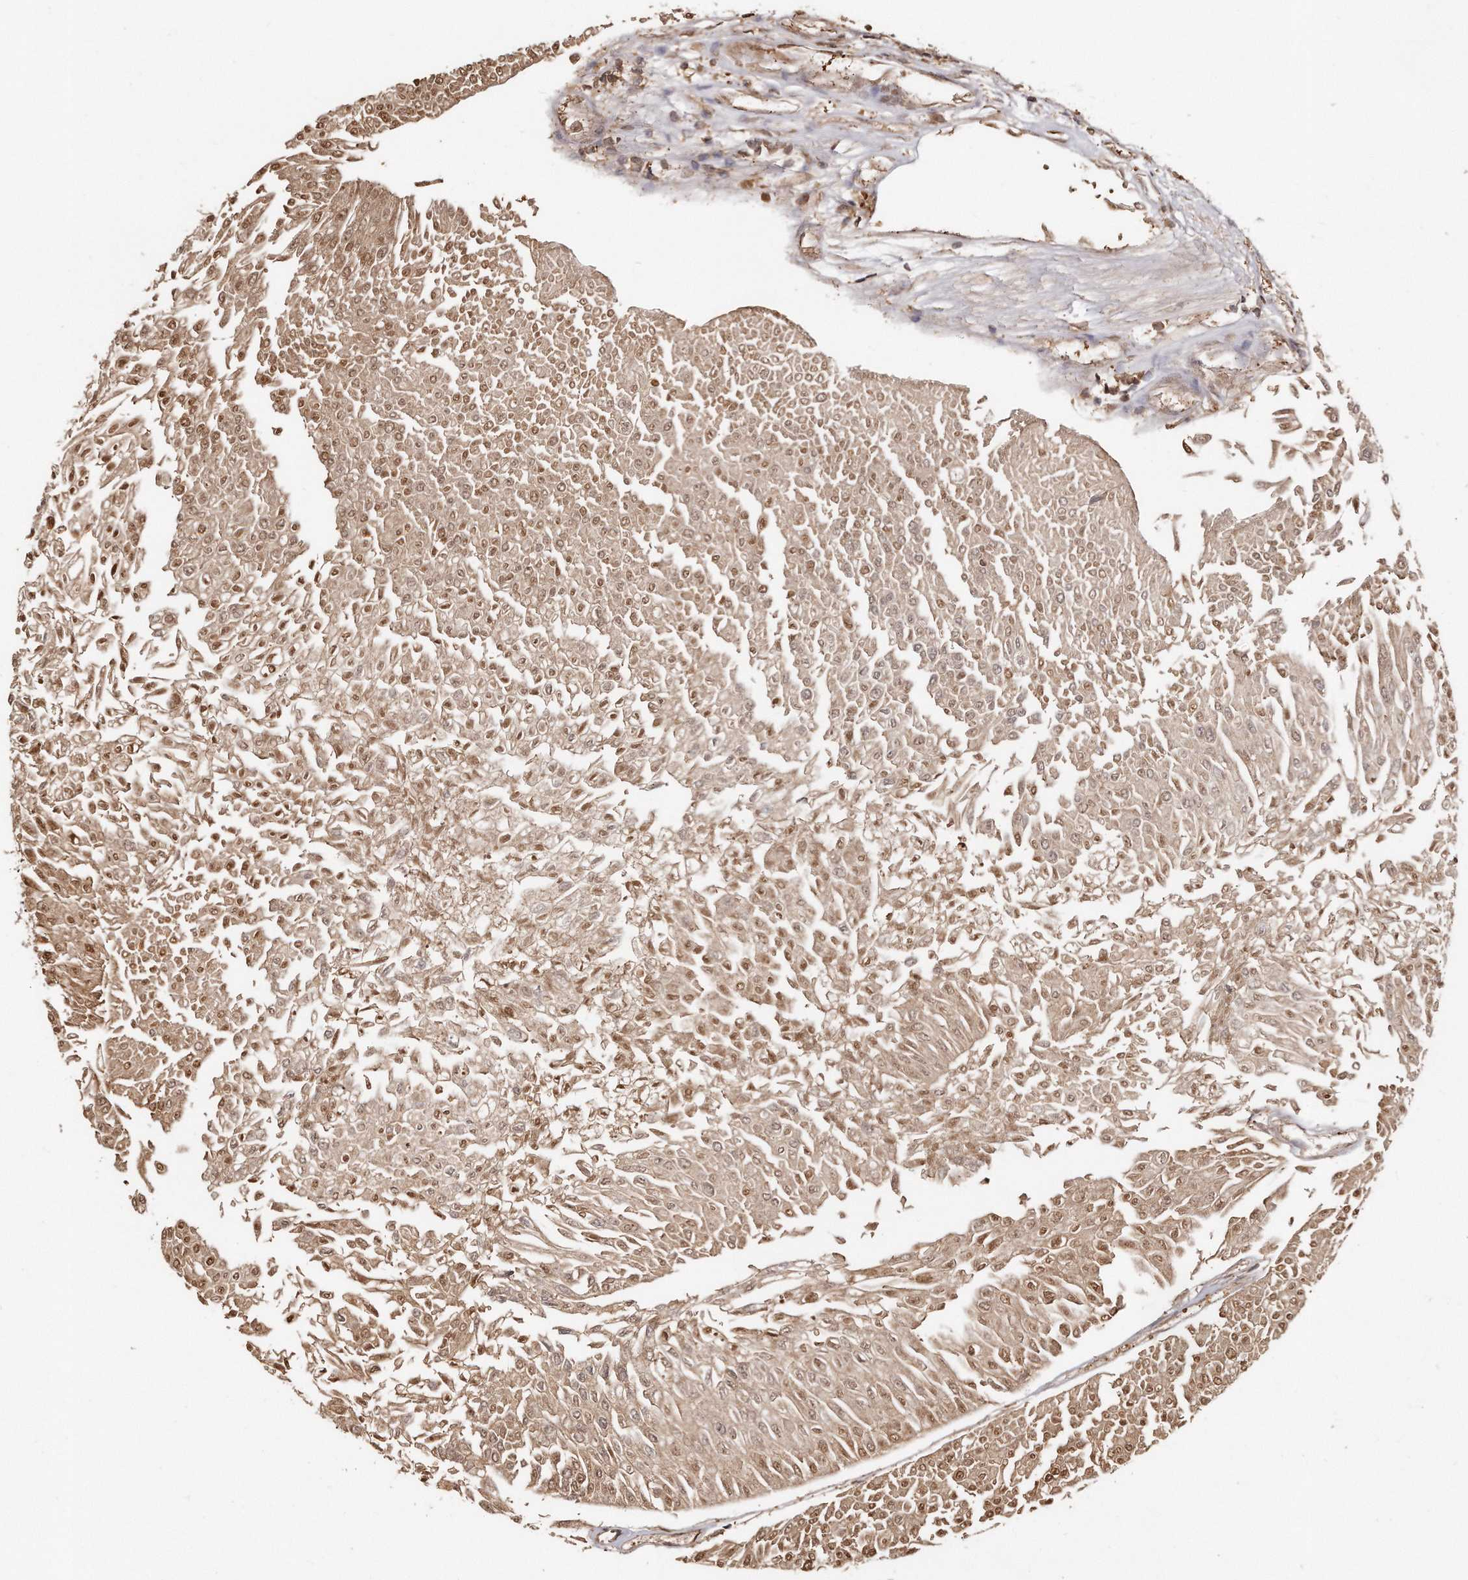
{"staining": {"intensity": "moderate", "quantity": ">75%", "location": "cytoplasmic/membranous,nuclear"}, "tissue": "urothelial cancer", "cell_type": "Tumor cells", "image_type": "cancer", "snomed": [{"axis": "morphology", "description": "Urothelial carcinoma, Low grade"}, {"axis": "topography", "description": "Urinary bladder"}], "caption": "Immunohistochemical staining of human urothelial cancer shows medium levels of moderate cytoplasmic/membranous and nuclear staining in approximately >75% of tumor cells.", "gene": "CAP1", "patient": {"sex": "male", "age": 67}}